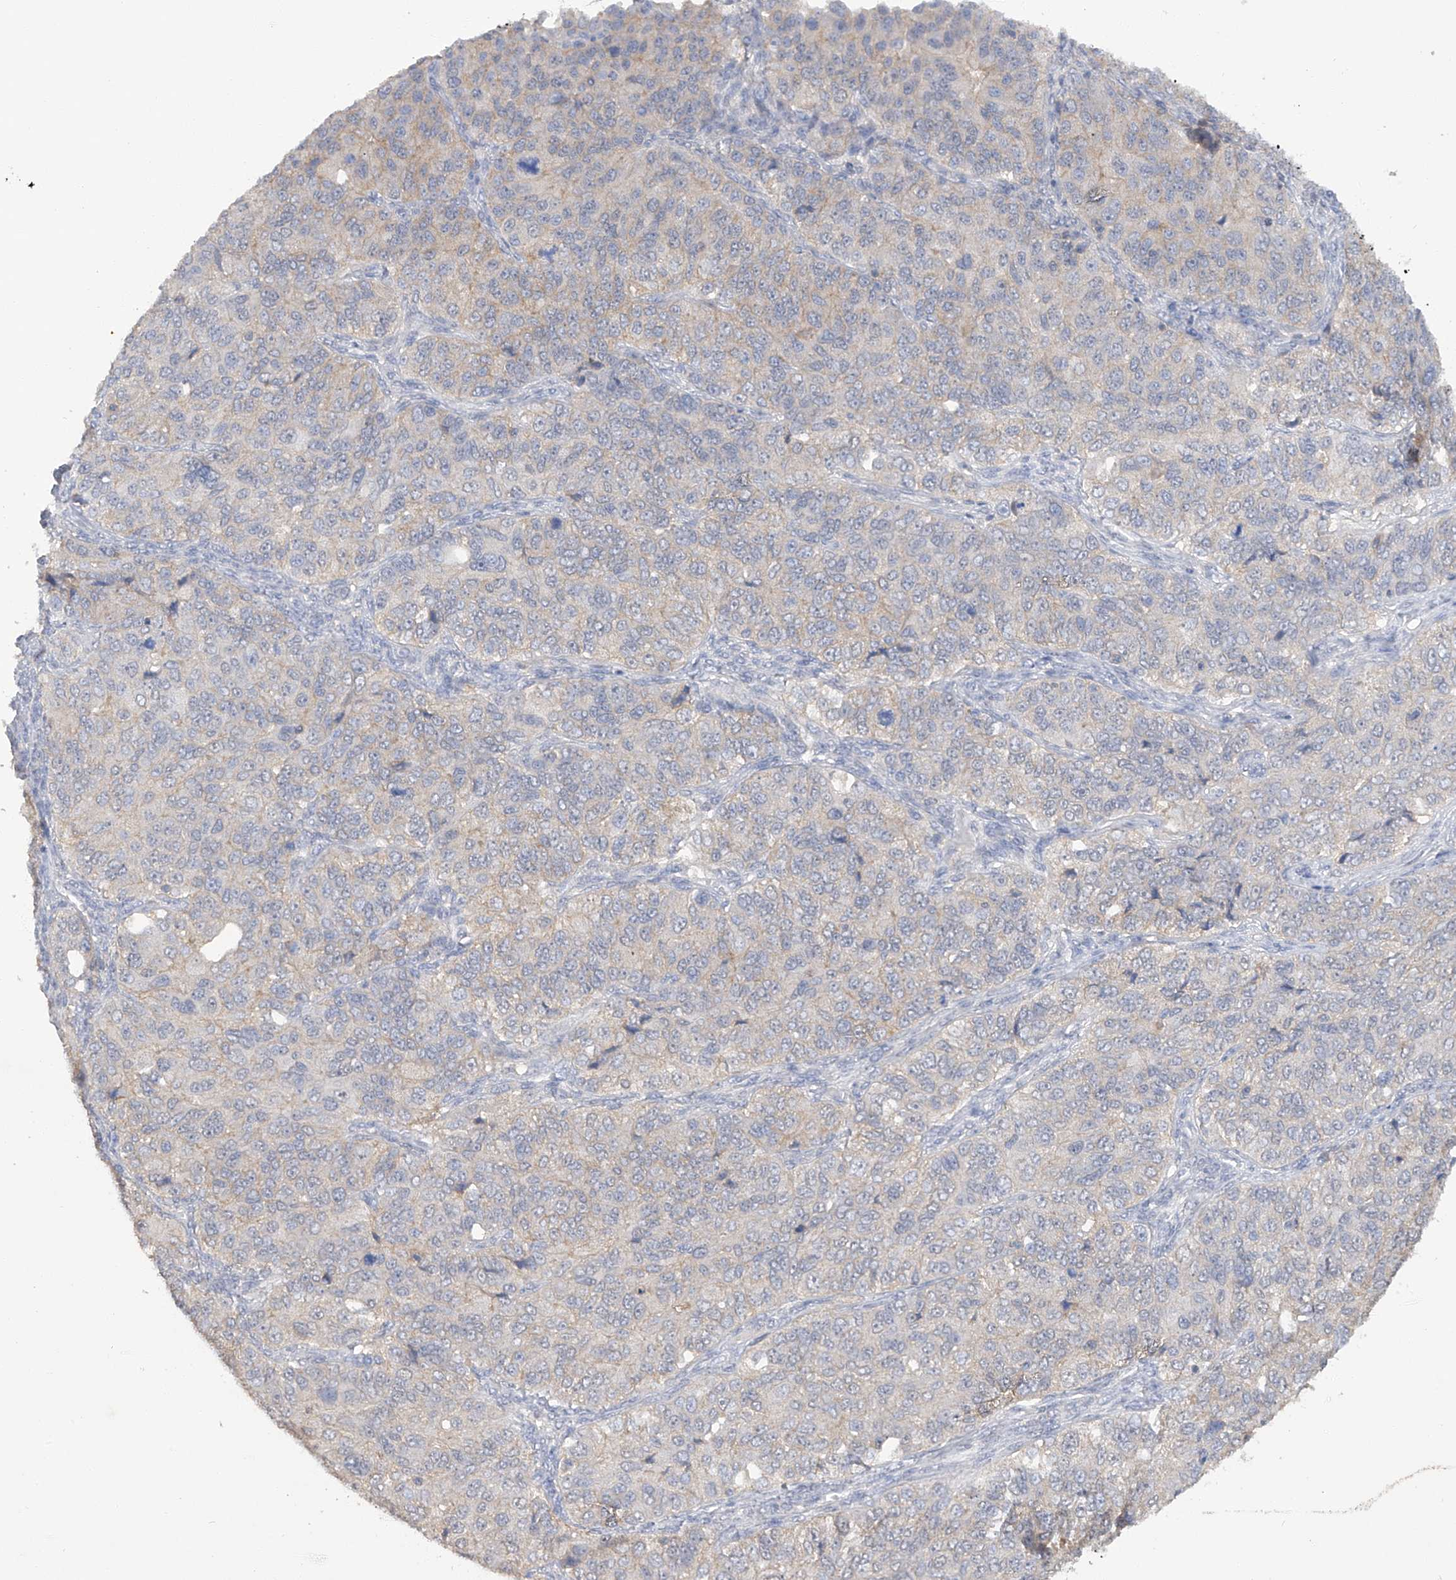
{"staining": {"intensity": "weak", "quantity": "<25%", "location": "cytoplasmic/membranous"}, "tissue": "ovarian cancer", "cell_type": "Tumor cells", "image_type": "cancer", "snomed": [{"axis": "morphology", "description": "Carcinoma, endometroid"}, {"axis": "topography", "description": "Ovary"}], "caption": "Immunohistochemistry (IHC) micrograph of endometroid carcinoma (ovarian) stained for a protein (brown), which exhibits no staining in tumor cells.", "gene": "HAS3", "patient": {"sex": "female", "age": 51}}